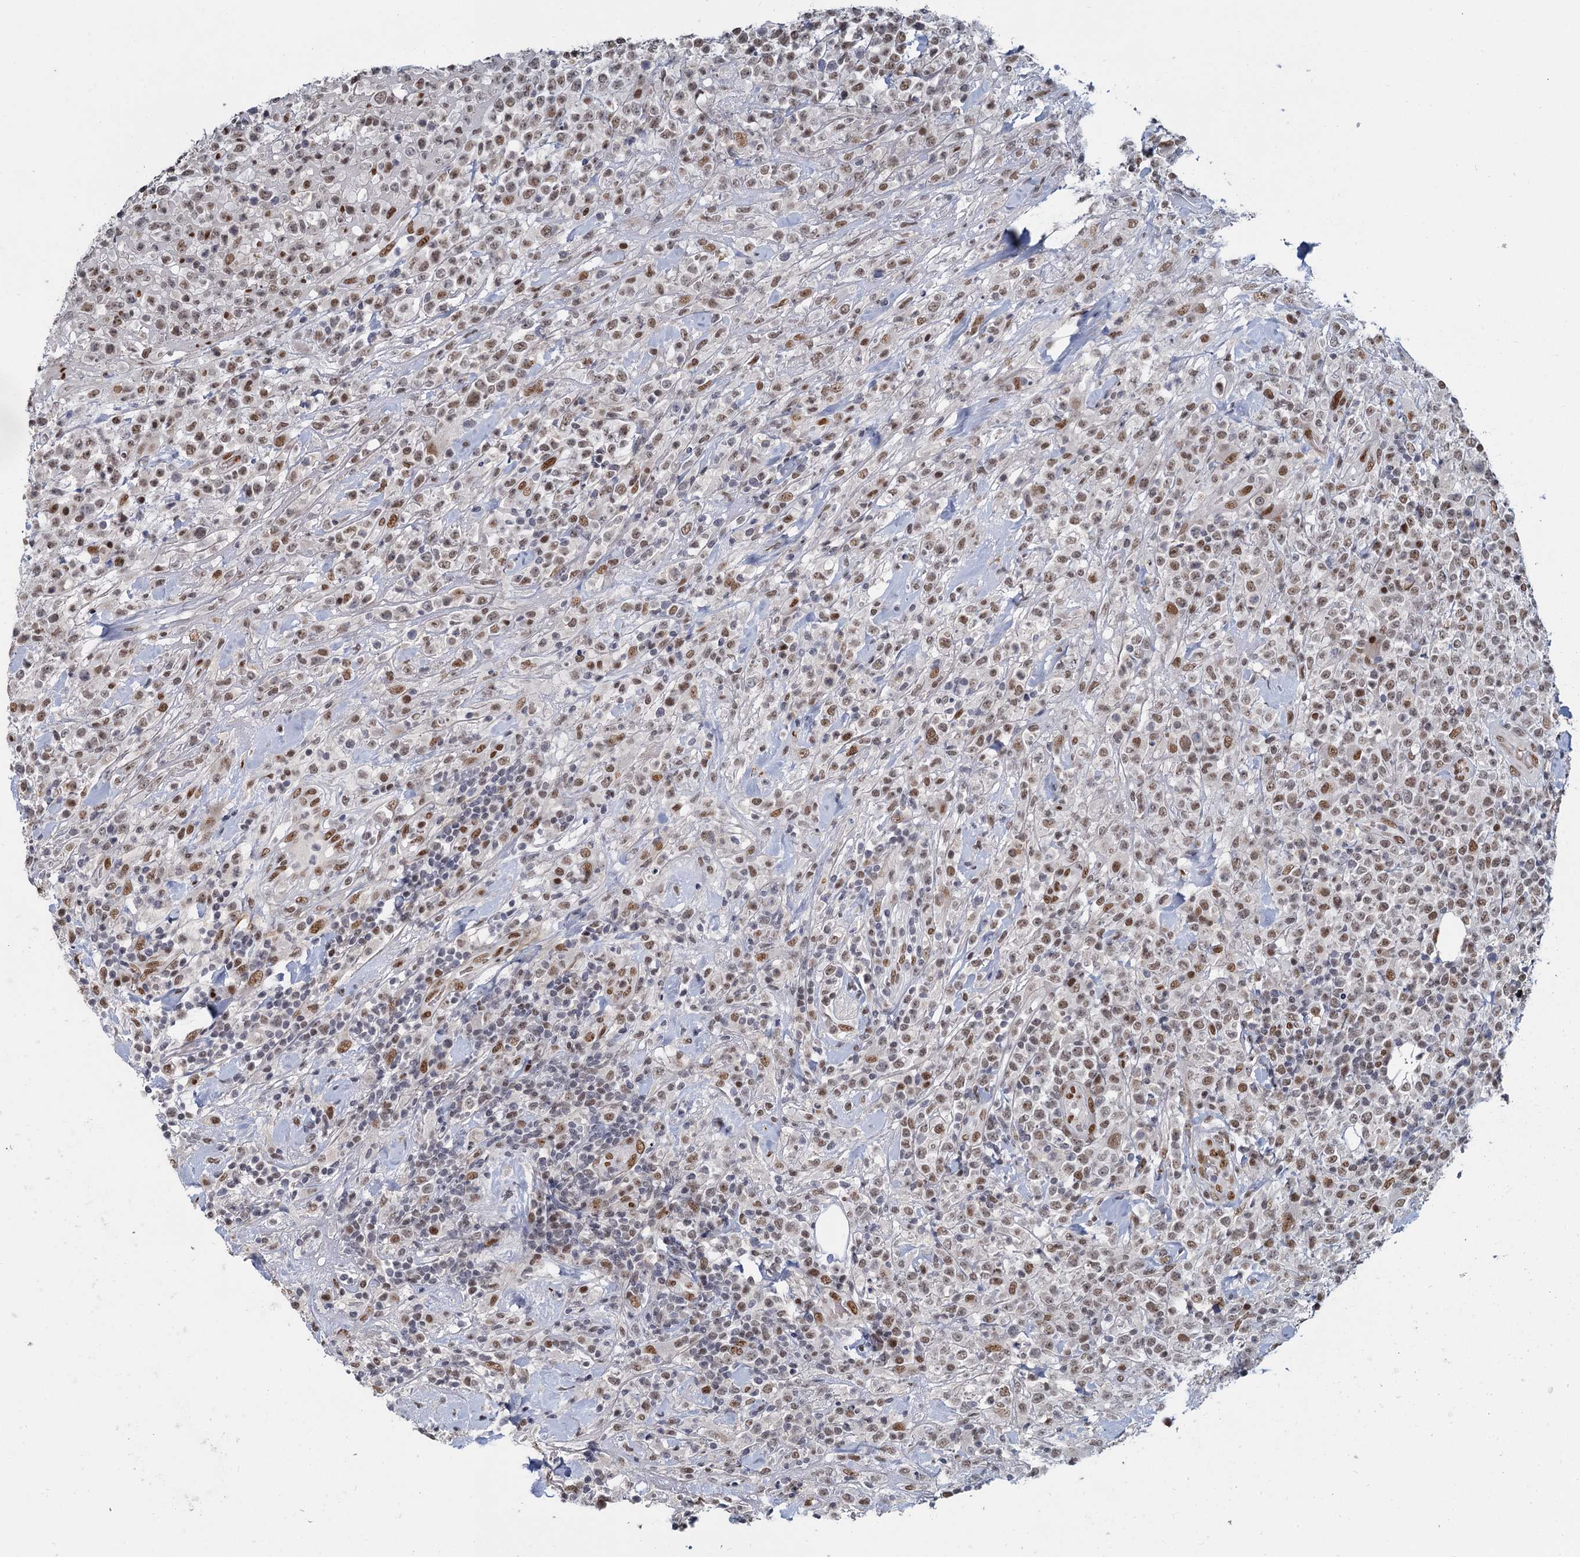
{"staining": {"intensity": "moderate", "quantity": ">75%", "location": "nuclear"}, "tissue": "lymphoma", "cell_type": "Tumor cells", "image_type": "cancer", "snomed": [{"axis": "morphology", "description": "Malignant lymphoma, non-Hodgkin's type, High grade"}, {"axis": "topography", "description": "Colon"}], "caption": "Immunohistochemical staining of lymphoma demonstrates moderate nuclear protein positivity in approximately >75% of tumor cells.", "gene": "RPRD1A", "patient": {"sex": "female", "age": 53}}